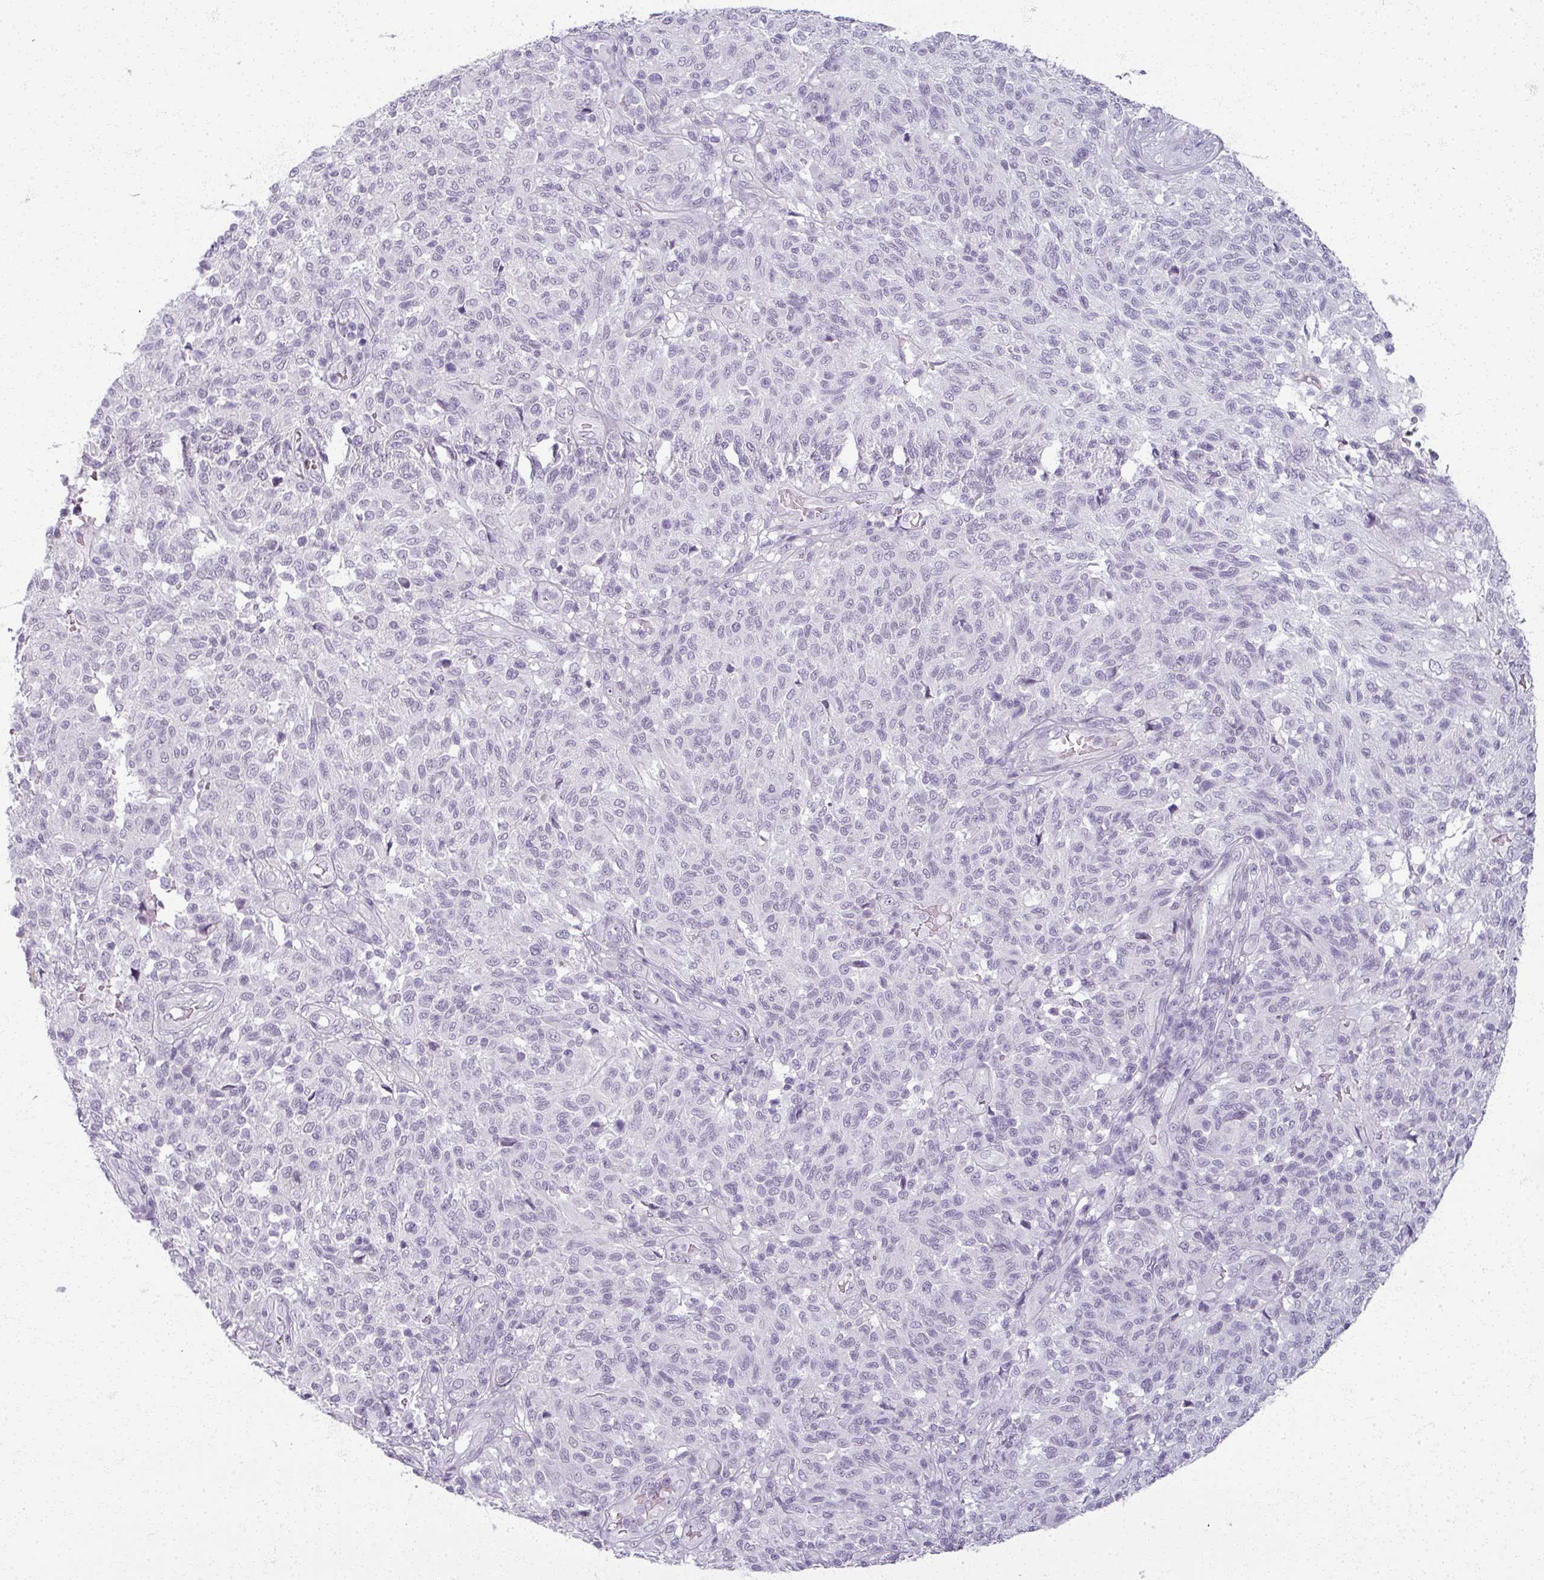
{"staining": {"intensity": "negative", "quantity": "none", "location": "none"}, "tissue": "melanoma", "cell_type": "Tumor cells", "image_type": "cancer", "snomed": [{"axis": "morphology", "description": "Malignant melanoma, NOS"}, {"axis": "topography", "description": "Skin"}], "caption": "The image exhibits no significant expression in tumor cells of malignant melanoma.", "gene": "RFPL2", "patient": {"sex": "male", "age": 66}}